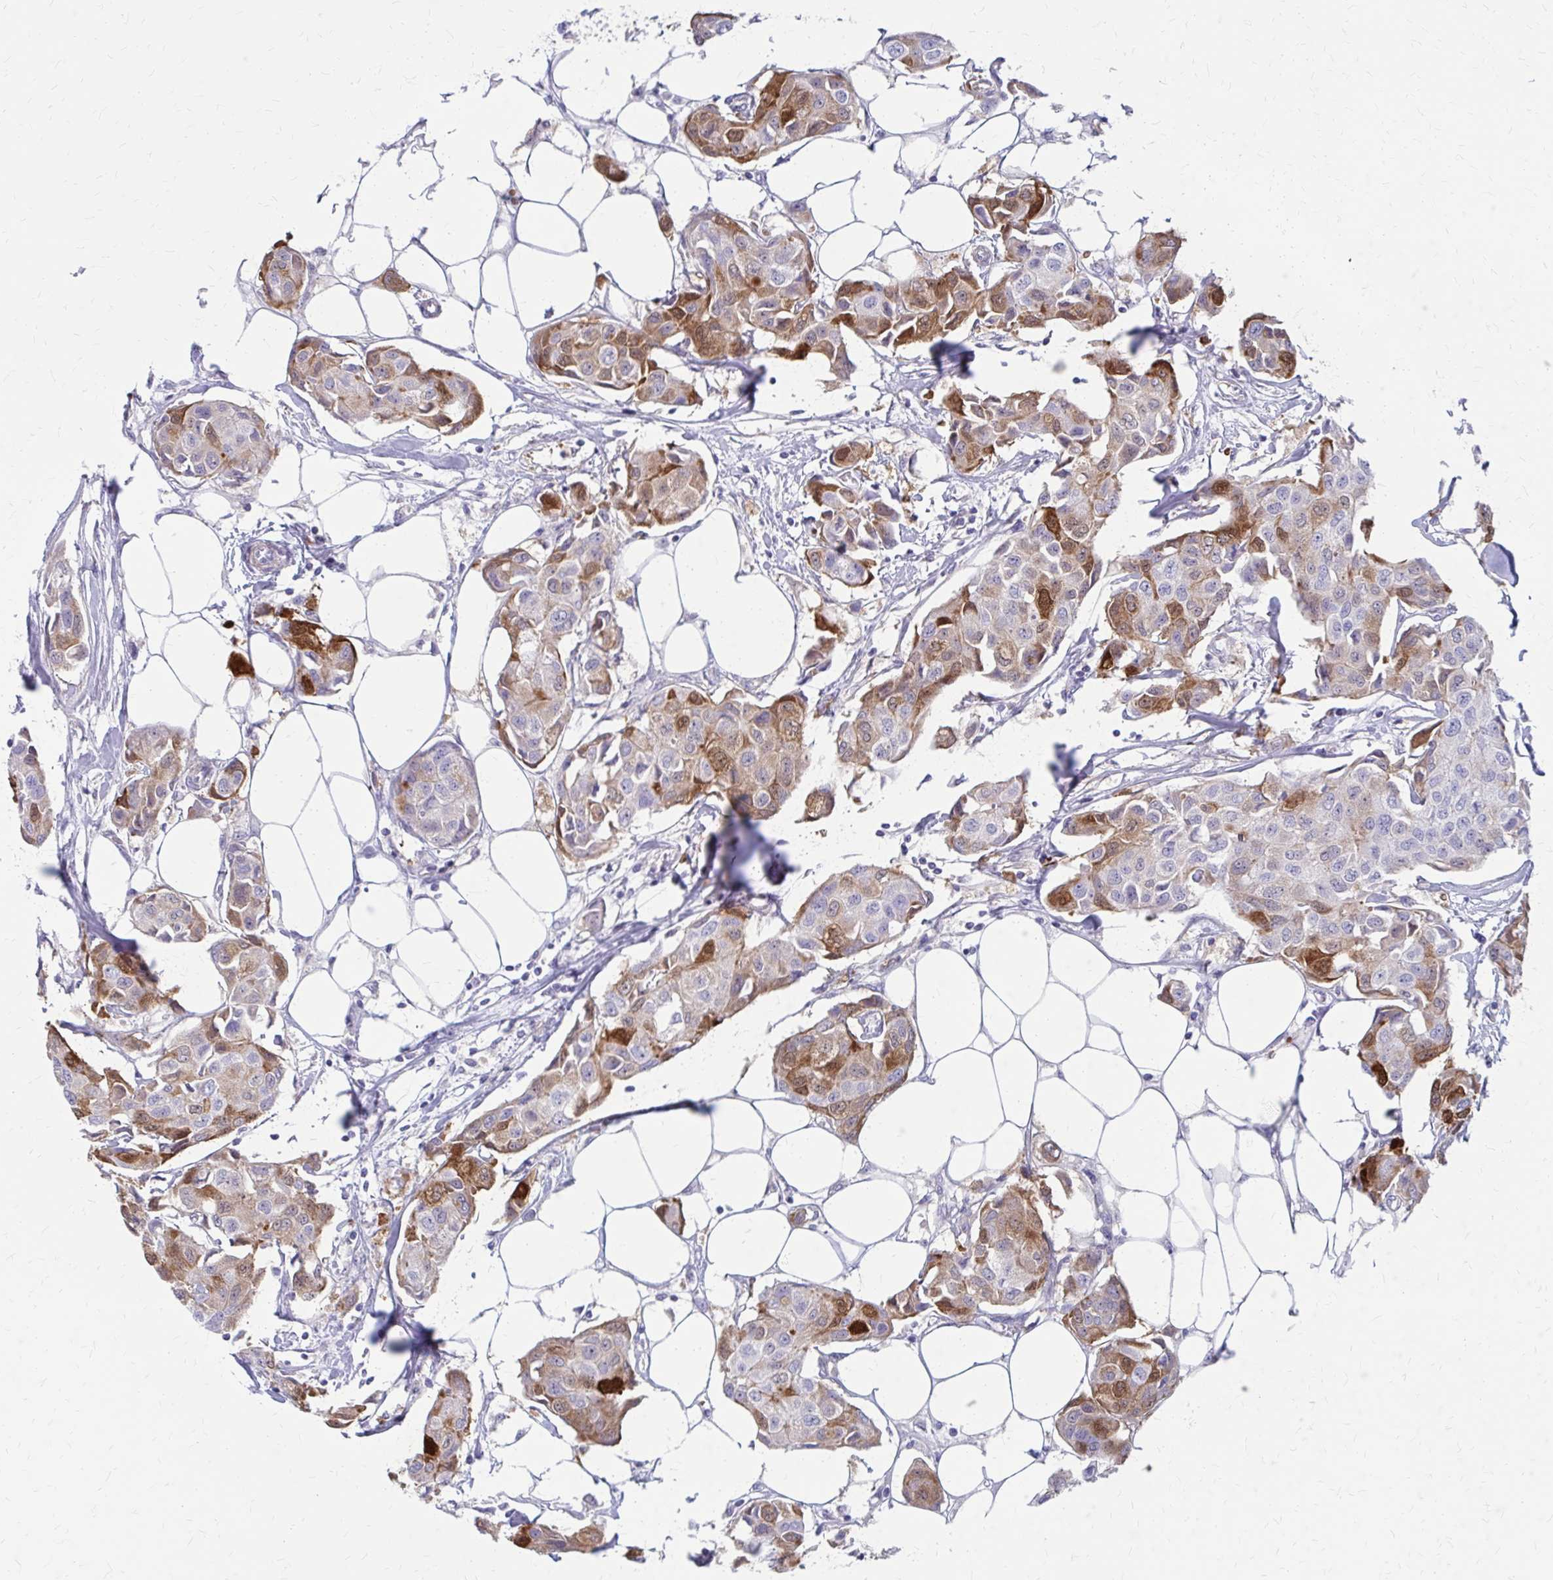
{"staining": {"intensity": "moderate", "quantity": "25%-75%", "location": "cytoplasmic/membranous,nuclear"}, "tissue": "breast cancer", "cell_type": "Tumor cells", "image_type": "cancer", "snomed": [{"axis": "morphology", "description": "Duct carcinoma"}, {"axis": "topography", "description": "Breast"}, {"axis": "topography", "description": "Lymph node"}], "caption": "A micrograph showing moderate cytoplasmic/membranous and nuclear staining in approximately 25%-75% of tumor cells in breast cancer, as visualized by brown immunohistochemical staining.", "gene": "GLYATL2", "patient": {"sex": "female", "age": 80}}